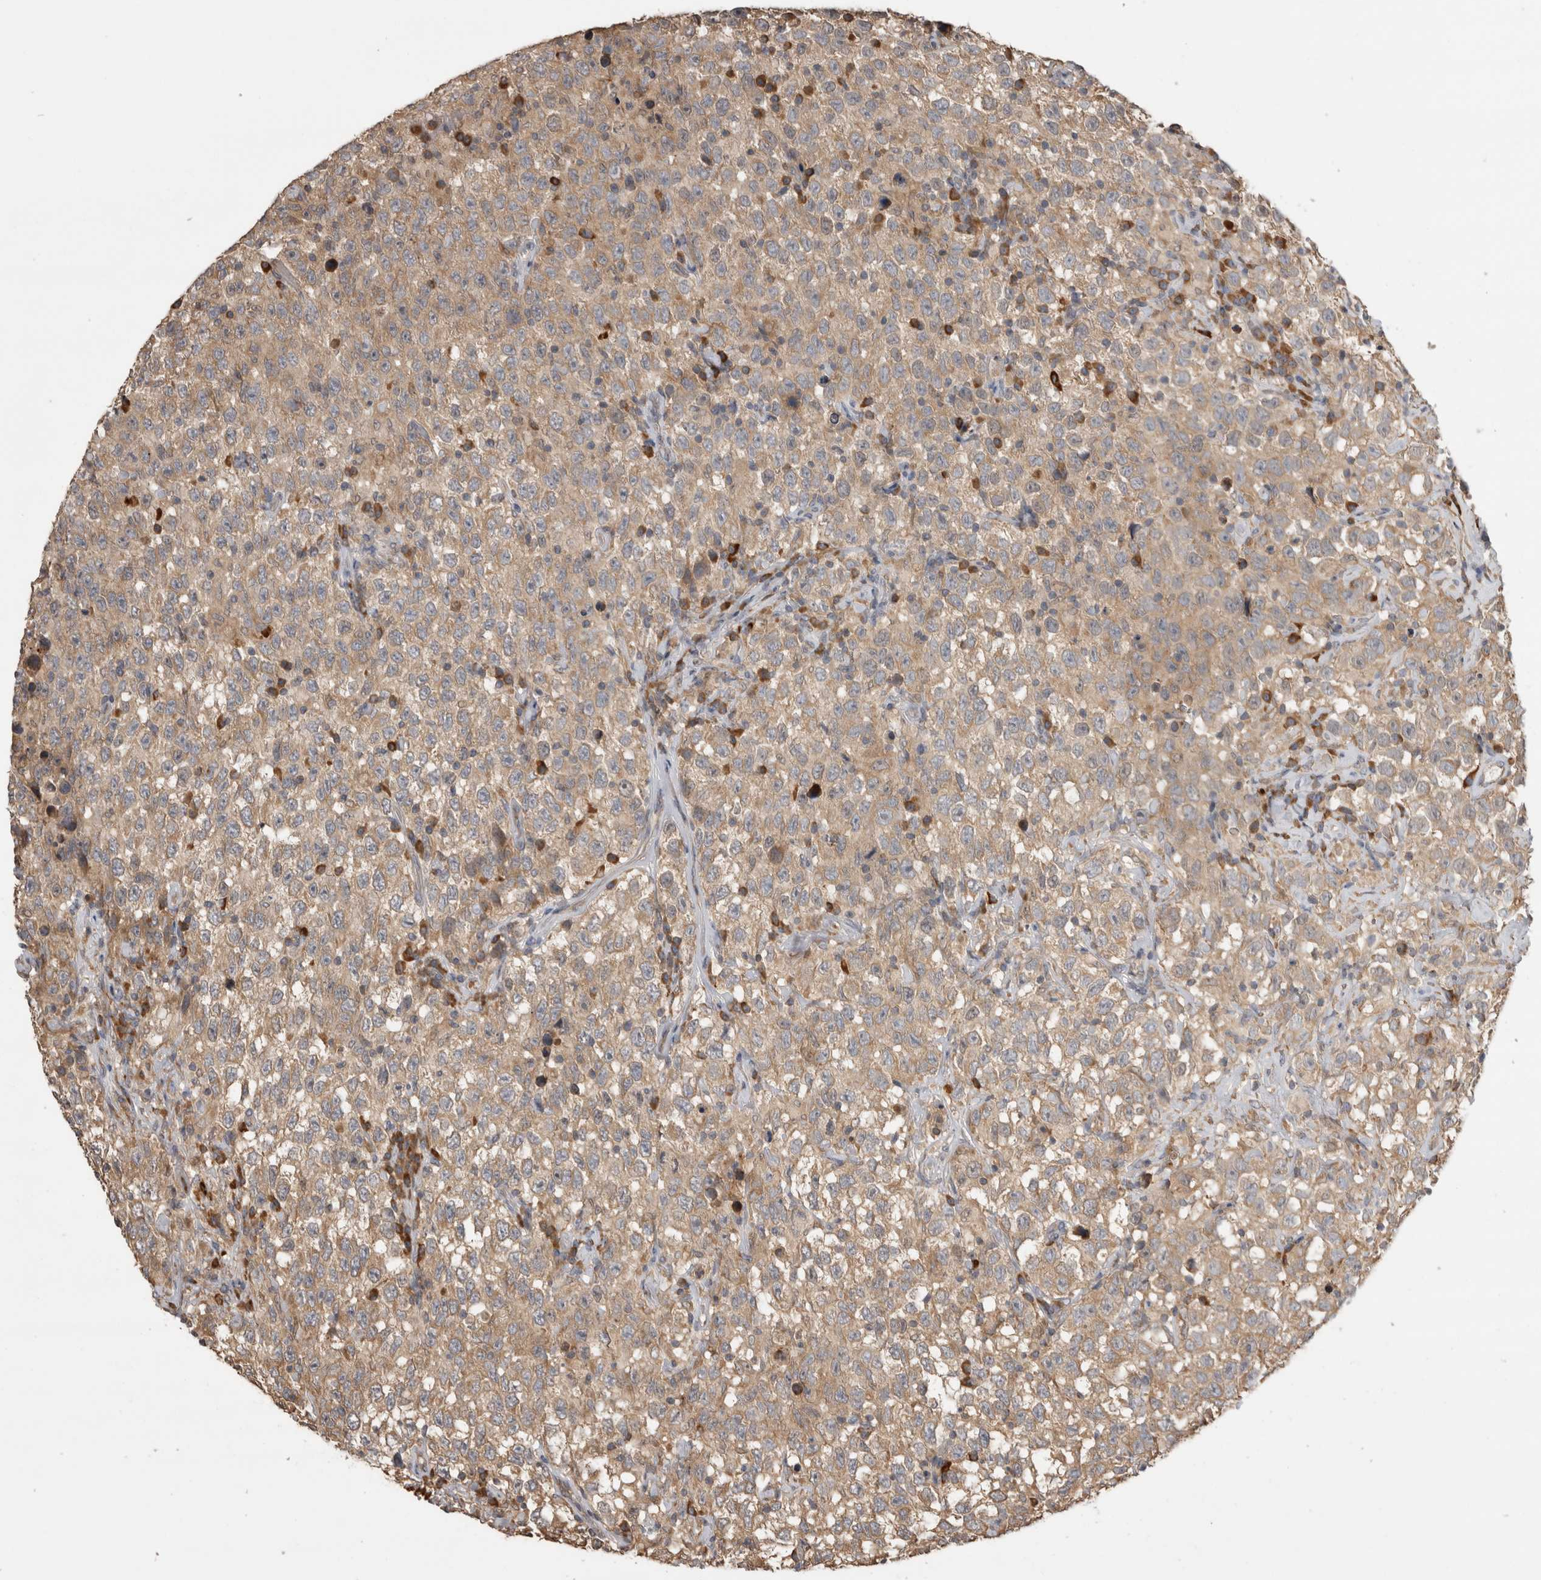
{"staining": {"intensity": "weak", "quantity": ">75%", "location": "cytoplasmic/membranous"}, "tissue": "testis cancer", "cell_type": "Tumor cells", "image_type": "cancer", "snomed": [{"axis": "morphology", "description": "Seminoma, NOS"}, {"axis": "topography", "description": "Testis"}], "caption": "This photomicrograph shows IHC staining of human testis cancer (seminoma), with low weak cytoplasmic/membranous expression in about >75% of tumor cells.", "gene": "TBCE", "patient": {"sex": "male", "age": 41}}